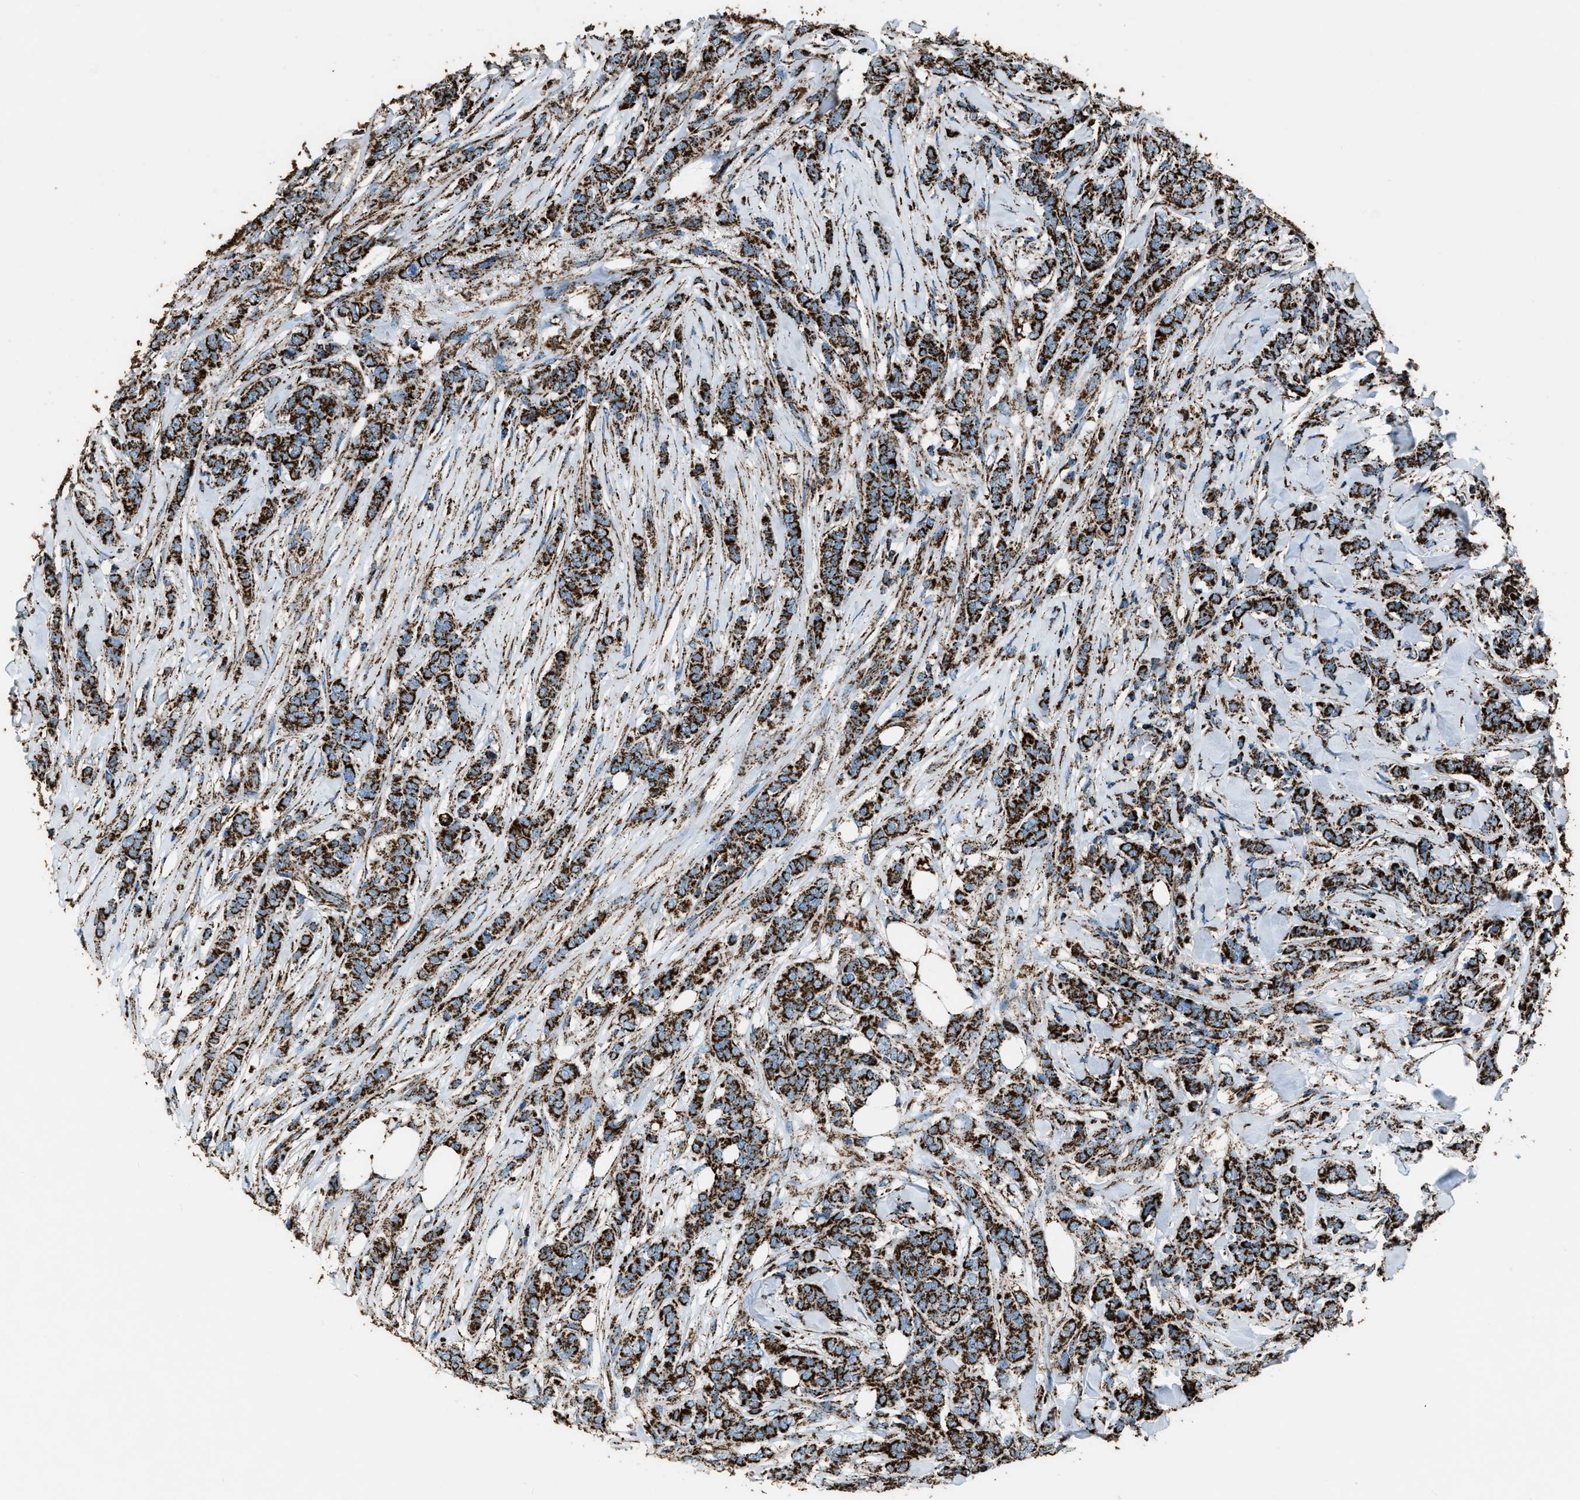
{"staining": {"intensity": "strong", "quantity": ">75%", "location": "cytoplasmic/membranous"}, "tissue": "breast cancer", "cell_type": "Tumor cells", "image_type": "cancer", "snomed": [{"axis": "morphology", "description": "Lobular carcinoma"}, {"axis": "topography", "description": "Skin"}, {"axis": "topography", "description": "Breast"}], "caption": "DAB (3,3'-diaminobenzidine) immunohistochemical staining of human breast lobular carcinoma reveals strong cytoplasmic/membranous protein positivity in approximately >75% of tumor cells.", "gene": "MDH2", "patient": {"sex": "female", "age": 46}}